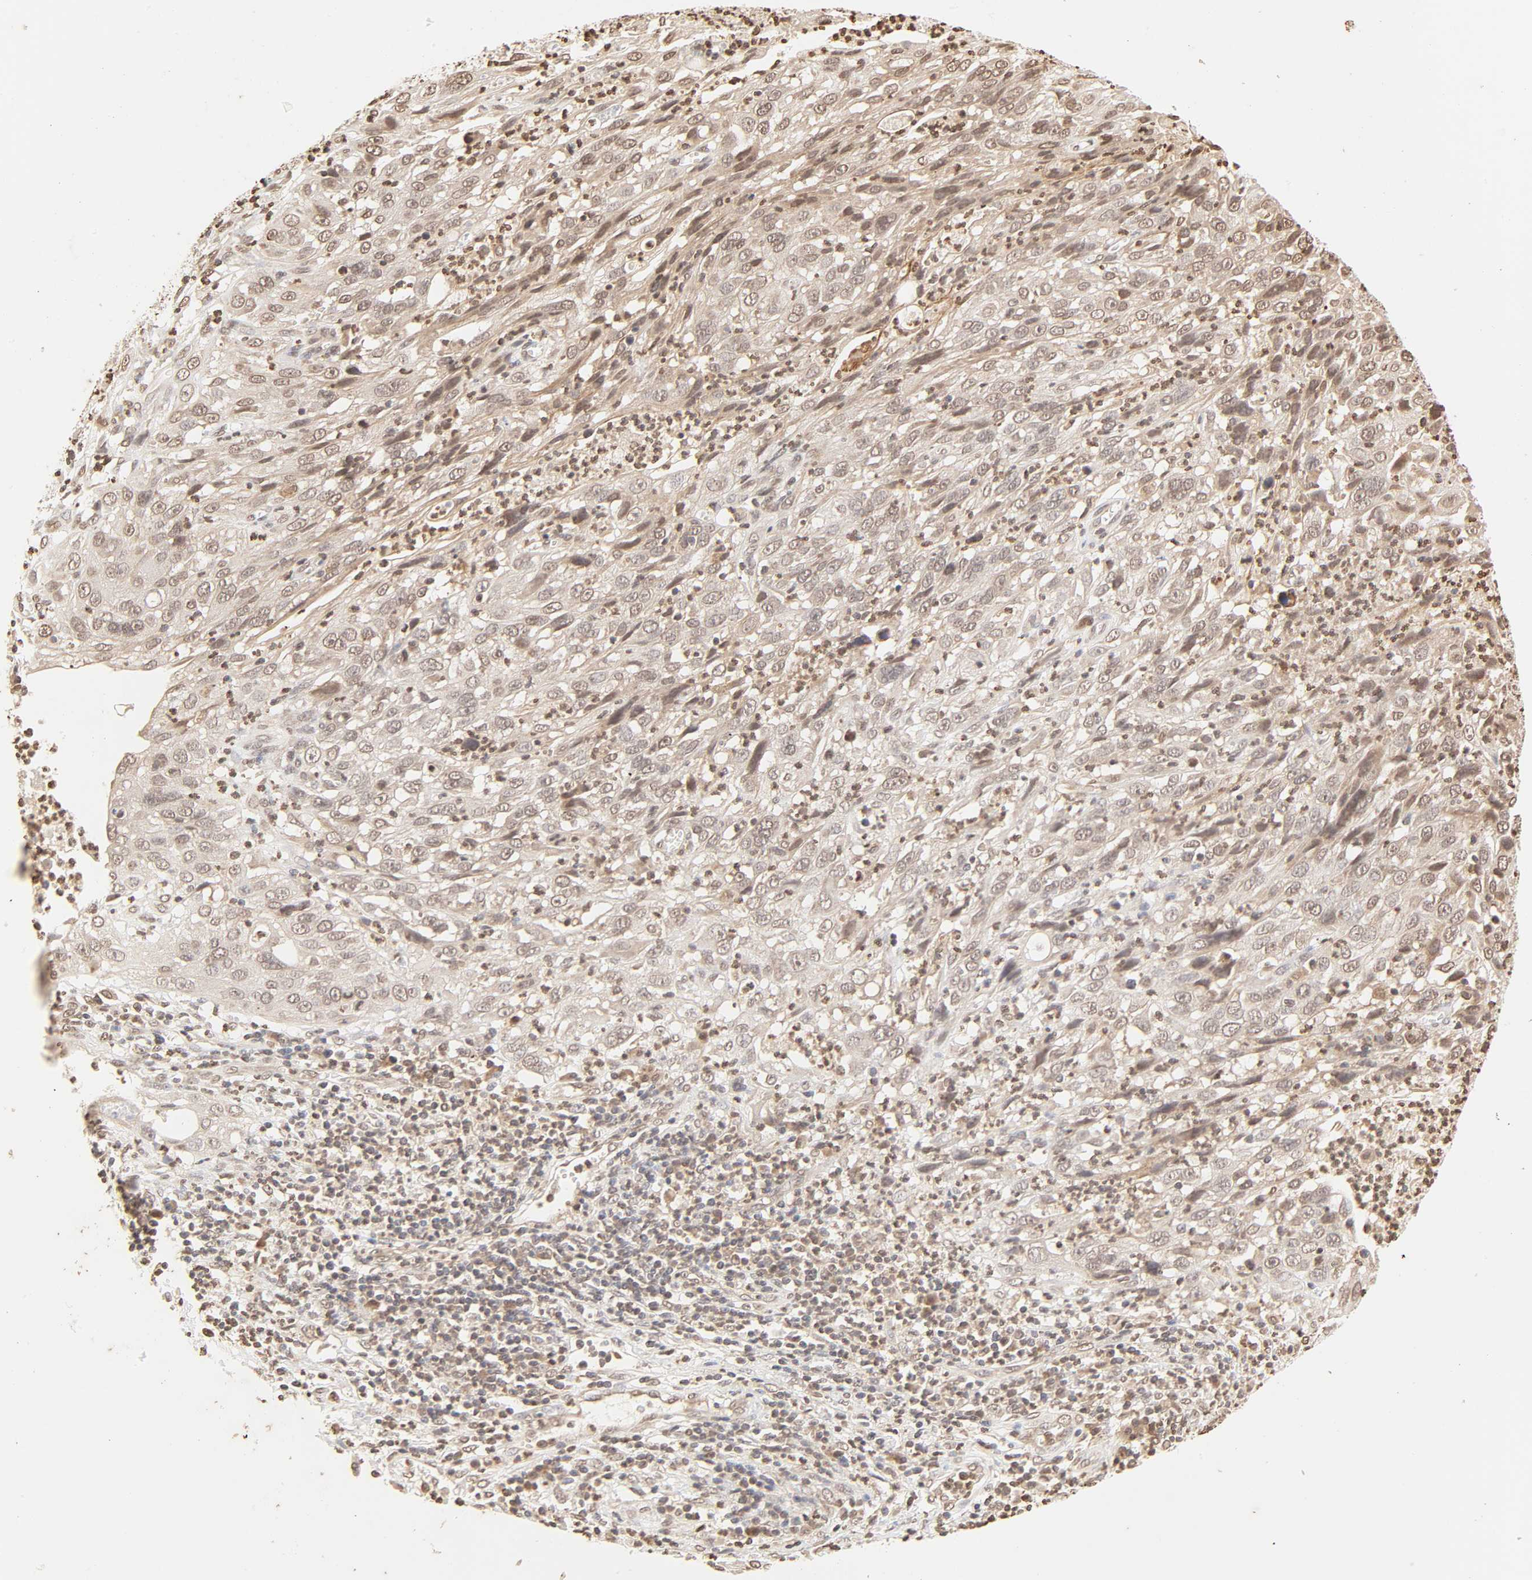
{"staining": {"intensity": "moderate", "quantity": ">75%", "location": "cytoplasmic/membranous,nuclear"}, "tissue": "cervical cancer", "cell_type": "Tumor cells", "image_type": "cancer", "snomed": [{"axis": "morphology", "description": "Squamous cell carcinoma, NOS"}, {"axis": "topography", "description": "Cervix"}], "caption": "Cervical cancer (squamous cell carcinoma) tissue reveals moderate cytoplasmic/membranous and nuclear positivity in about >75% of tumor cells, visualized by immunohistochemistry. The staining is performed using DAB (3,3'-diaminobenzidine) brown chromogen to label protein expression. The nuclei are counter-stained blue using hematoxylin.", "gene": "TBL1X", "patient": {"sex": "female", "age": 32}}